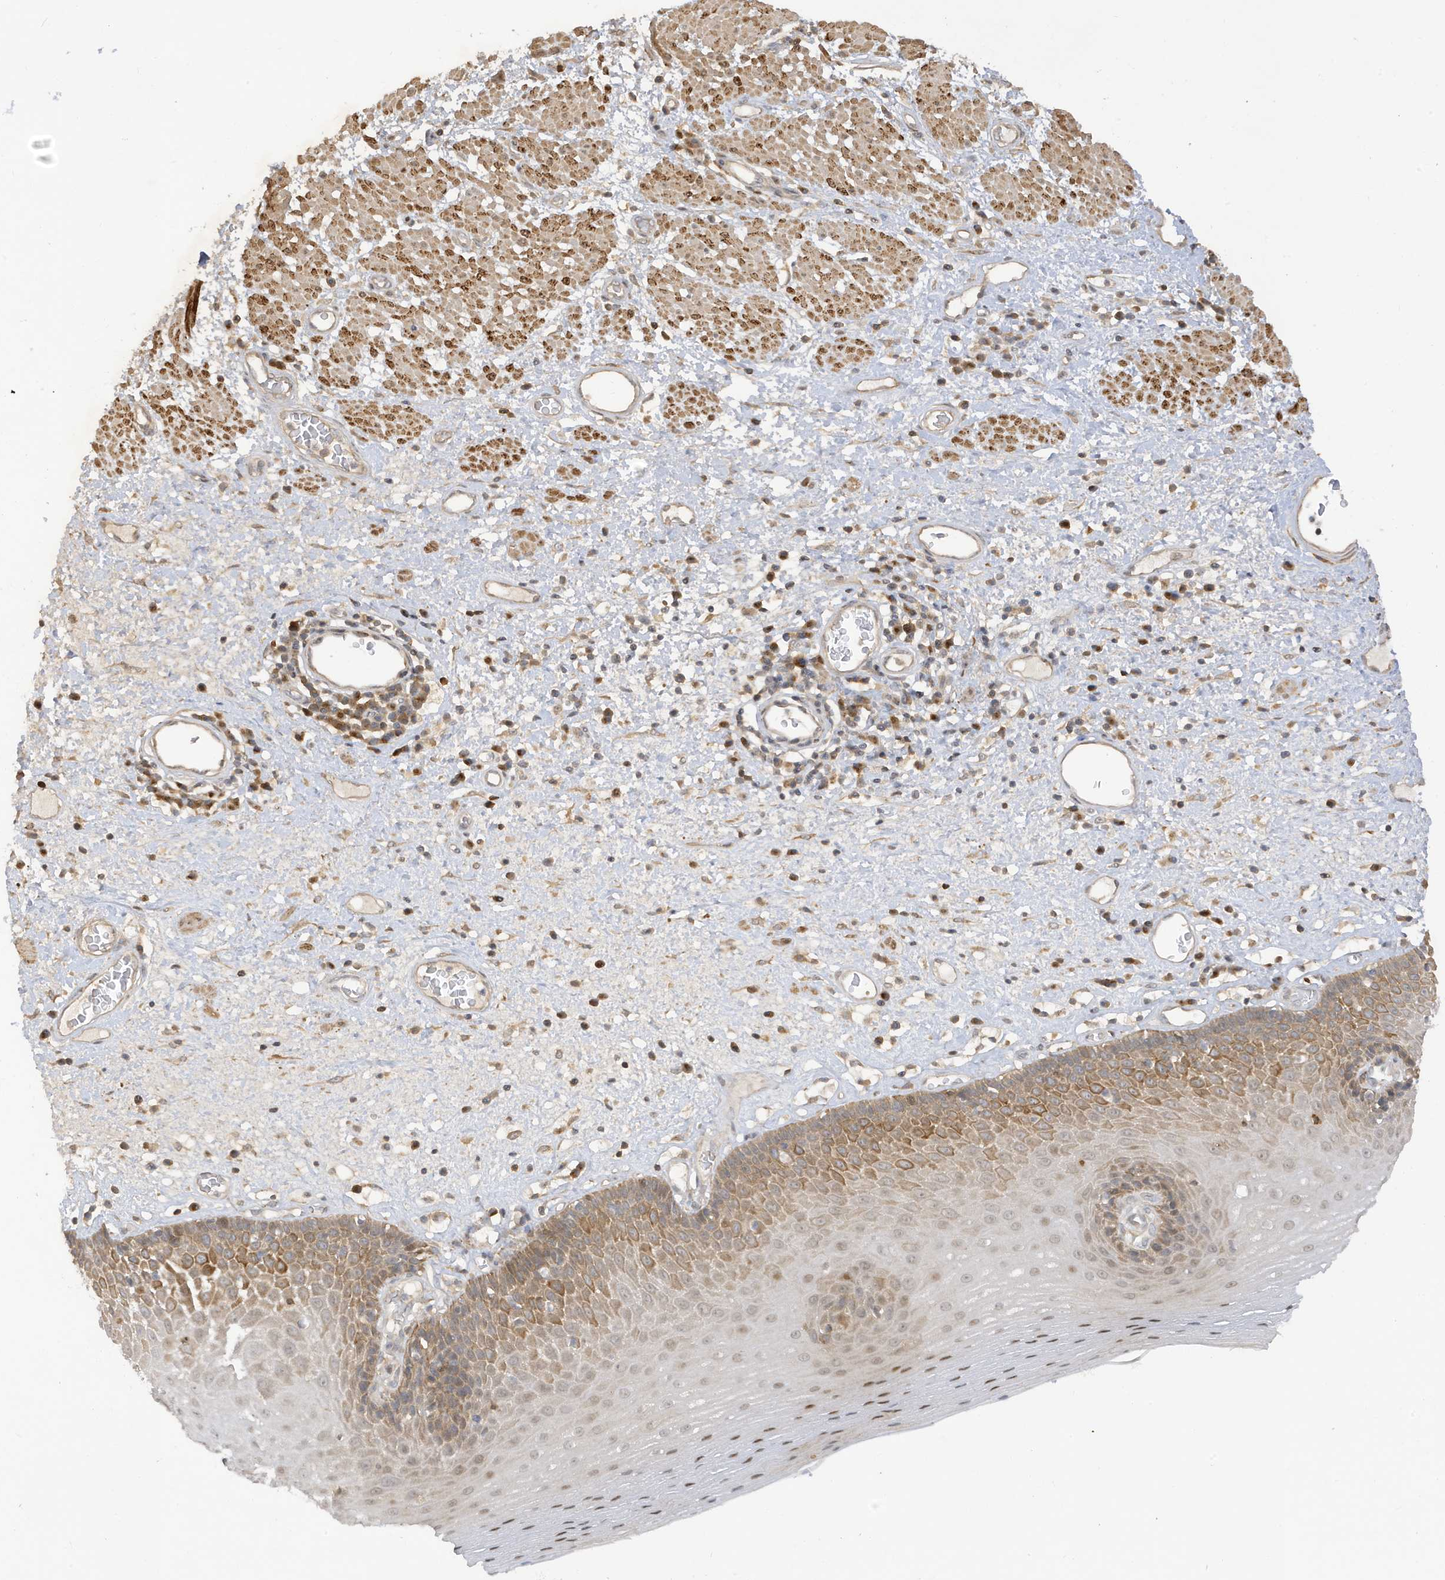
{"staining": {"intensity": "moderate", "quantity": "25%-75%", "location": "cytoplasmic/membranous,nuclear"}, "tissue": "esophagus", "cell_type": "Squamous epithelial cells", "image_type": "normal", "snomed": [{"axis": "morphology", "description": "Normal tissue, NOS"}, {"axis": "morphology", "description": "Adenocarcinoma, NOS"}, {"axis": "topography", "description": "Esophagus"}], "caption": "The image demonstrates immunohistochemical staining of normal esophagus. There is moderate cytoplasmic/membranous,nuclear staining is seen in approximately 25%-75% of squamous epithelial cells. Ihc stains the protein in brown and the nuclei are stained blue.", "gene": "TAB3", "patient": {"sex": "male", "age": 62}}